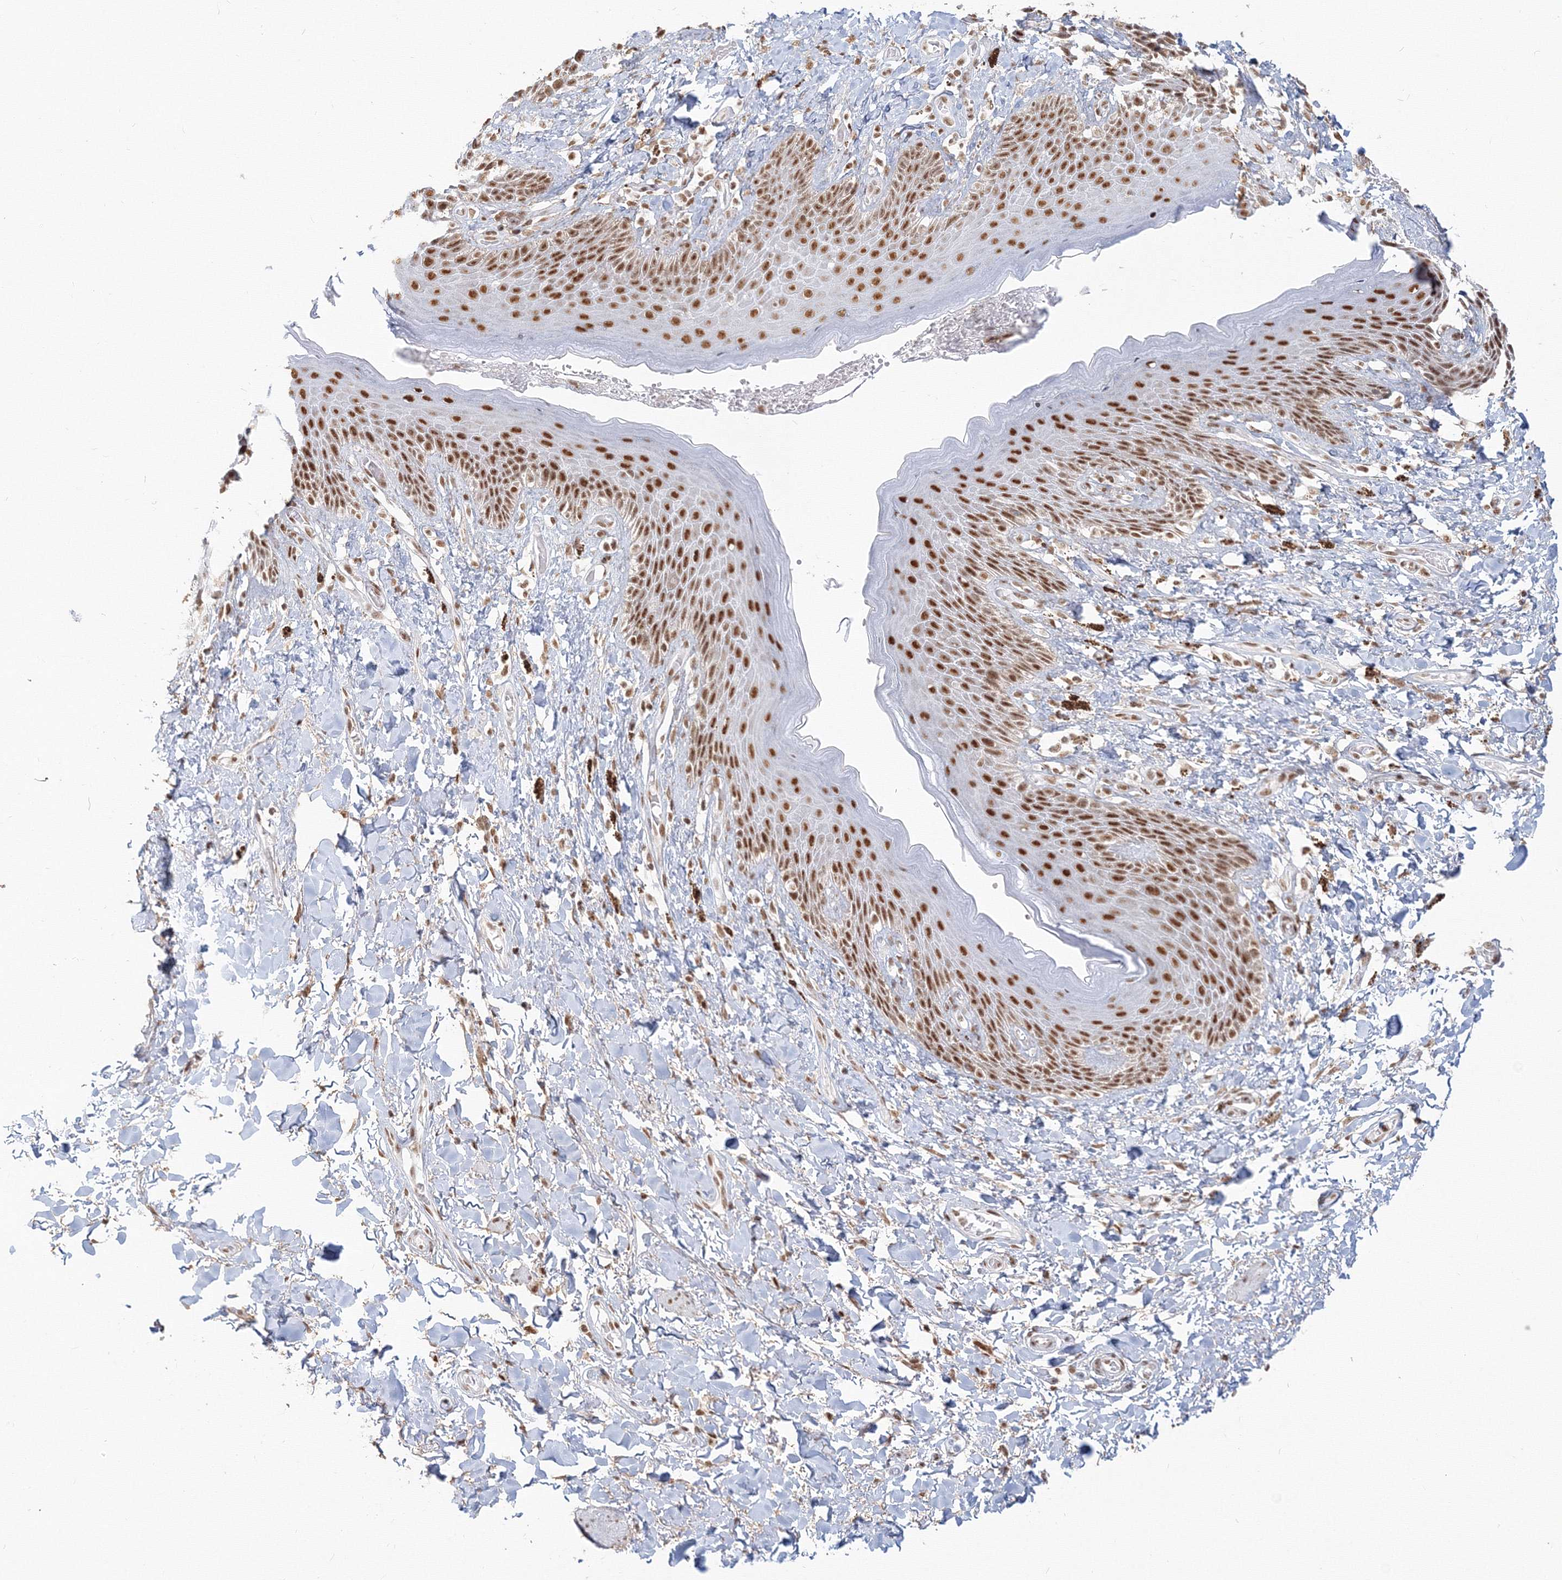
{"staining": {"intensity": "strong", "quantity": ">75%", "location": "nuclear"}, "tissue": "skin", "cell_type": "Epidermal cells", "image_type": "normal", "snomed": [{"axis": "morphology", "description": "Normal tissue, NOS"}, {"axis": "topography", "description": "Anal"}], "caption": "Skin stained with immunohistochemistry reveals strong nuclear positivity in approximately >75% of epidermal cells.", "gene": "PPP4R2", "patient": {"sex": "female", "age": 78}}